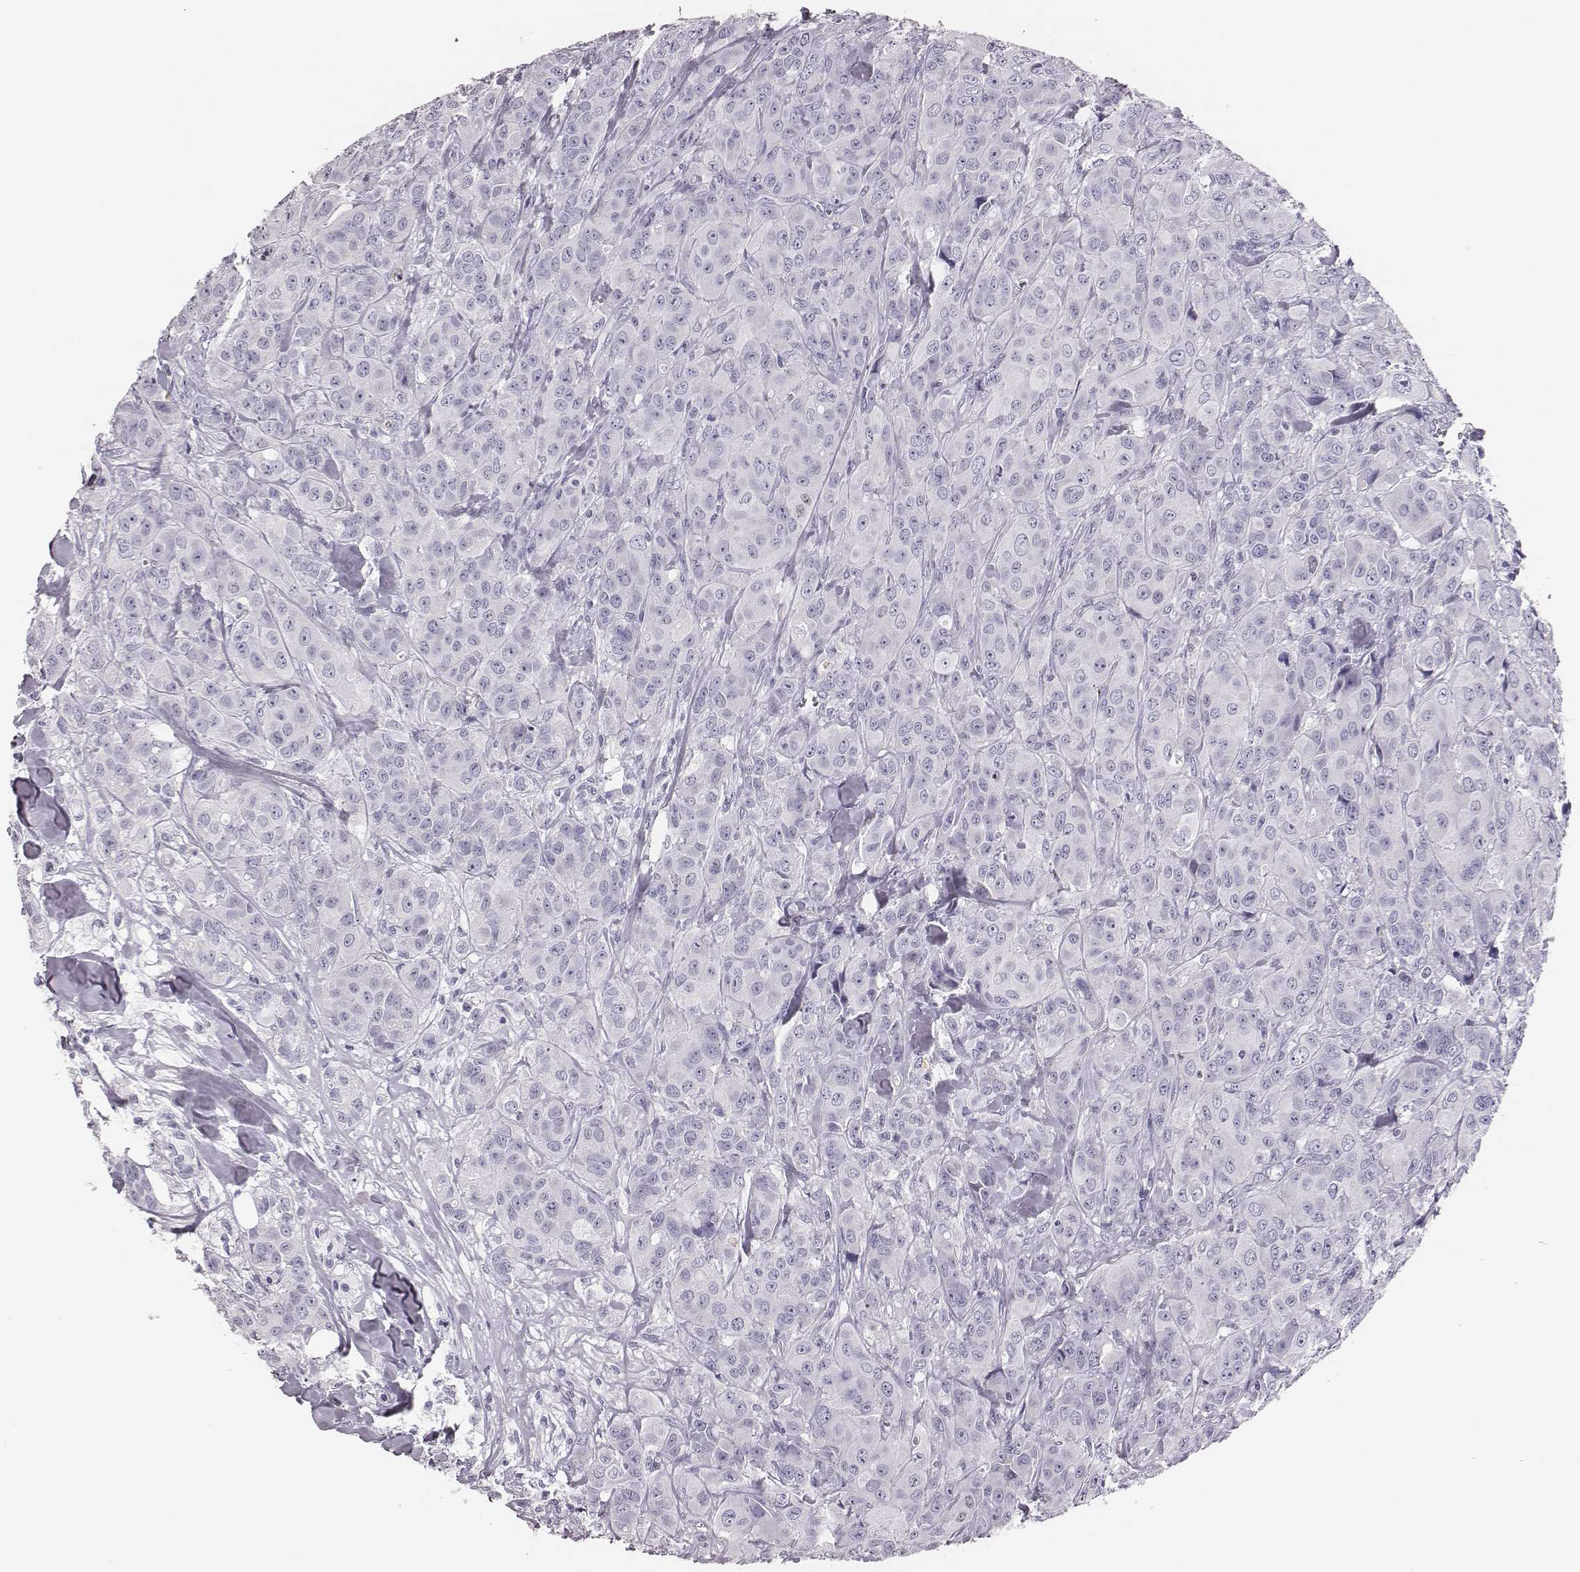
{"staining": {"intensity": "negative", "quantity": "none", "location": "none"}, "tissue": "breast cancer", "cell_type": "Tumor cells", "image_type": "cancer", "snomed": [{"axis": "morphology", "description": "Duct carcinoma"}, {"axis": "topography", "description": "Breast"}], "caption": "Tumor cells are negative for brown protein staining in infiltrating ductal carcinoma (breast).", "gene": "H1-6", "patient": {"sex": "female", "age": 43}}